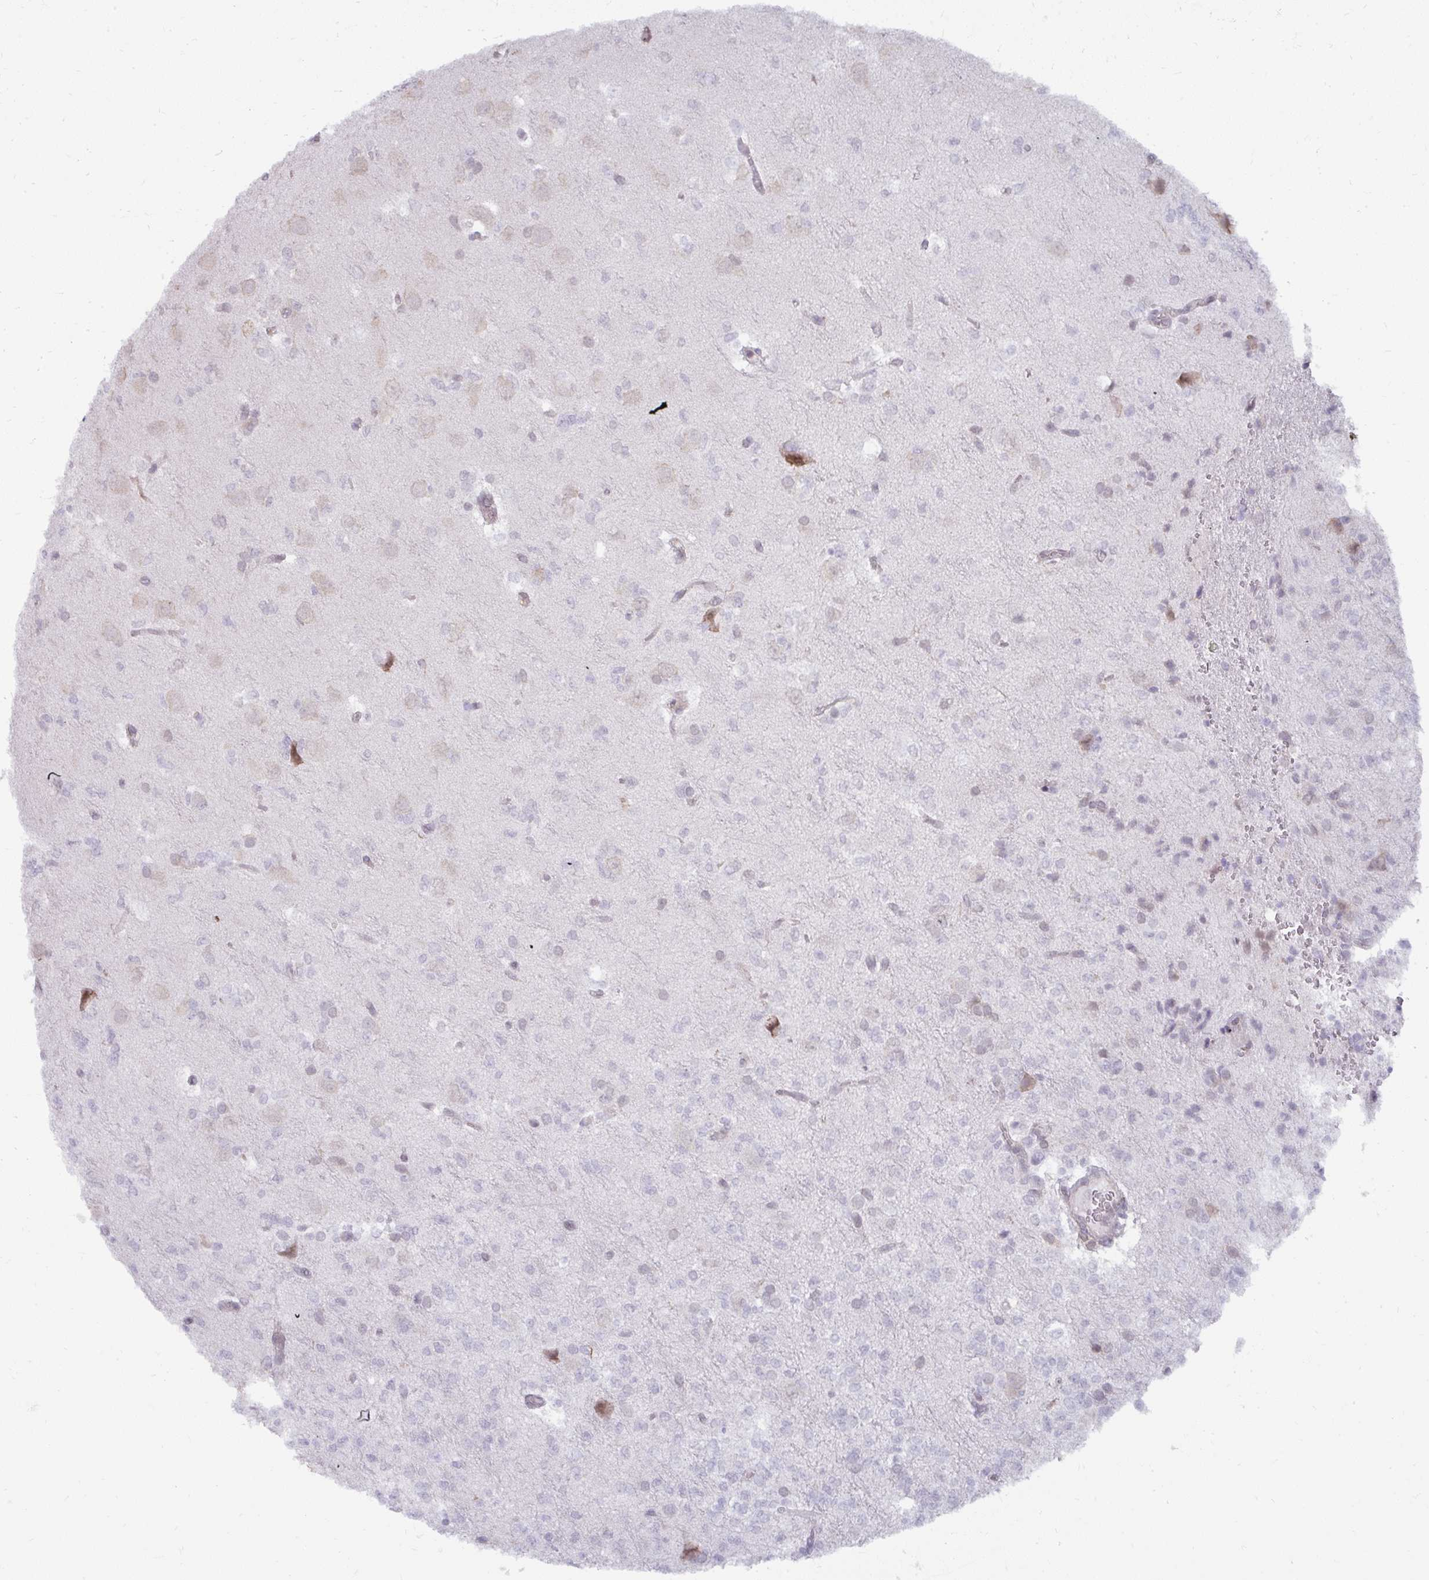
{"staining": {"intensity": "negative", "quantity": "none", "location": "none"}, "tissue": "glioma", "cell_type": "Tumor cells", "image_type": "cancer", "snomed": [{"axis": "morphology", "description": "Glioma, malignant, Low grade"}, {"axis": "topography", "description": "Brain"}], "caption": "An image of malignant glioma (low-grade) stained for a protein demonstrates no brown staining in tumor cells.", "gene": "NMNAT1", "patient": {"sex": "female", "age": 33}}